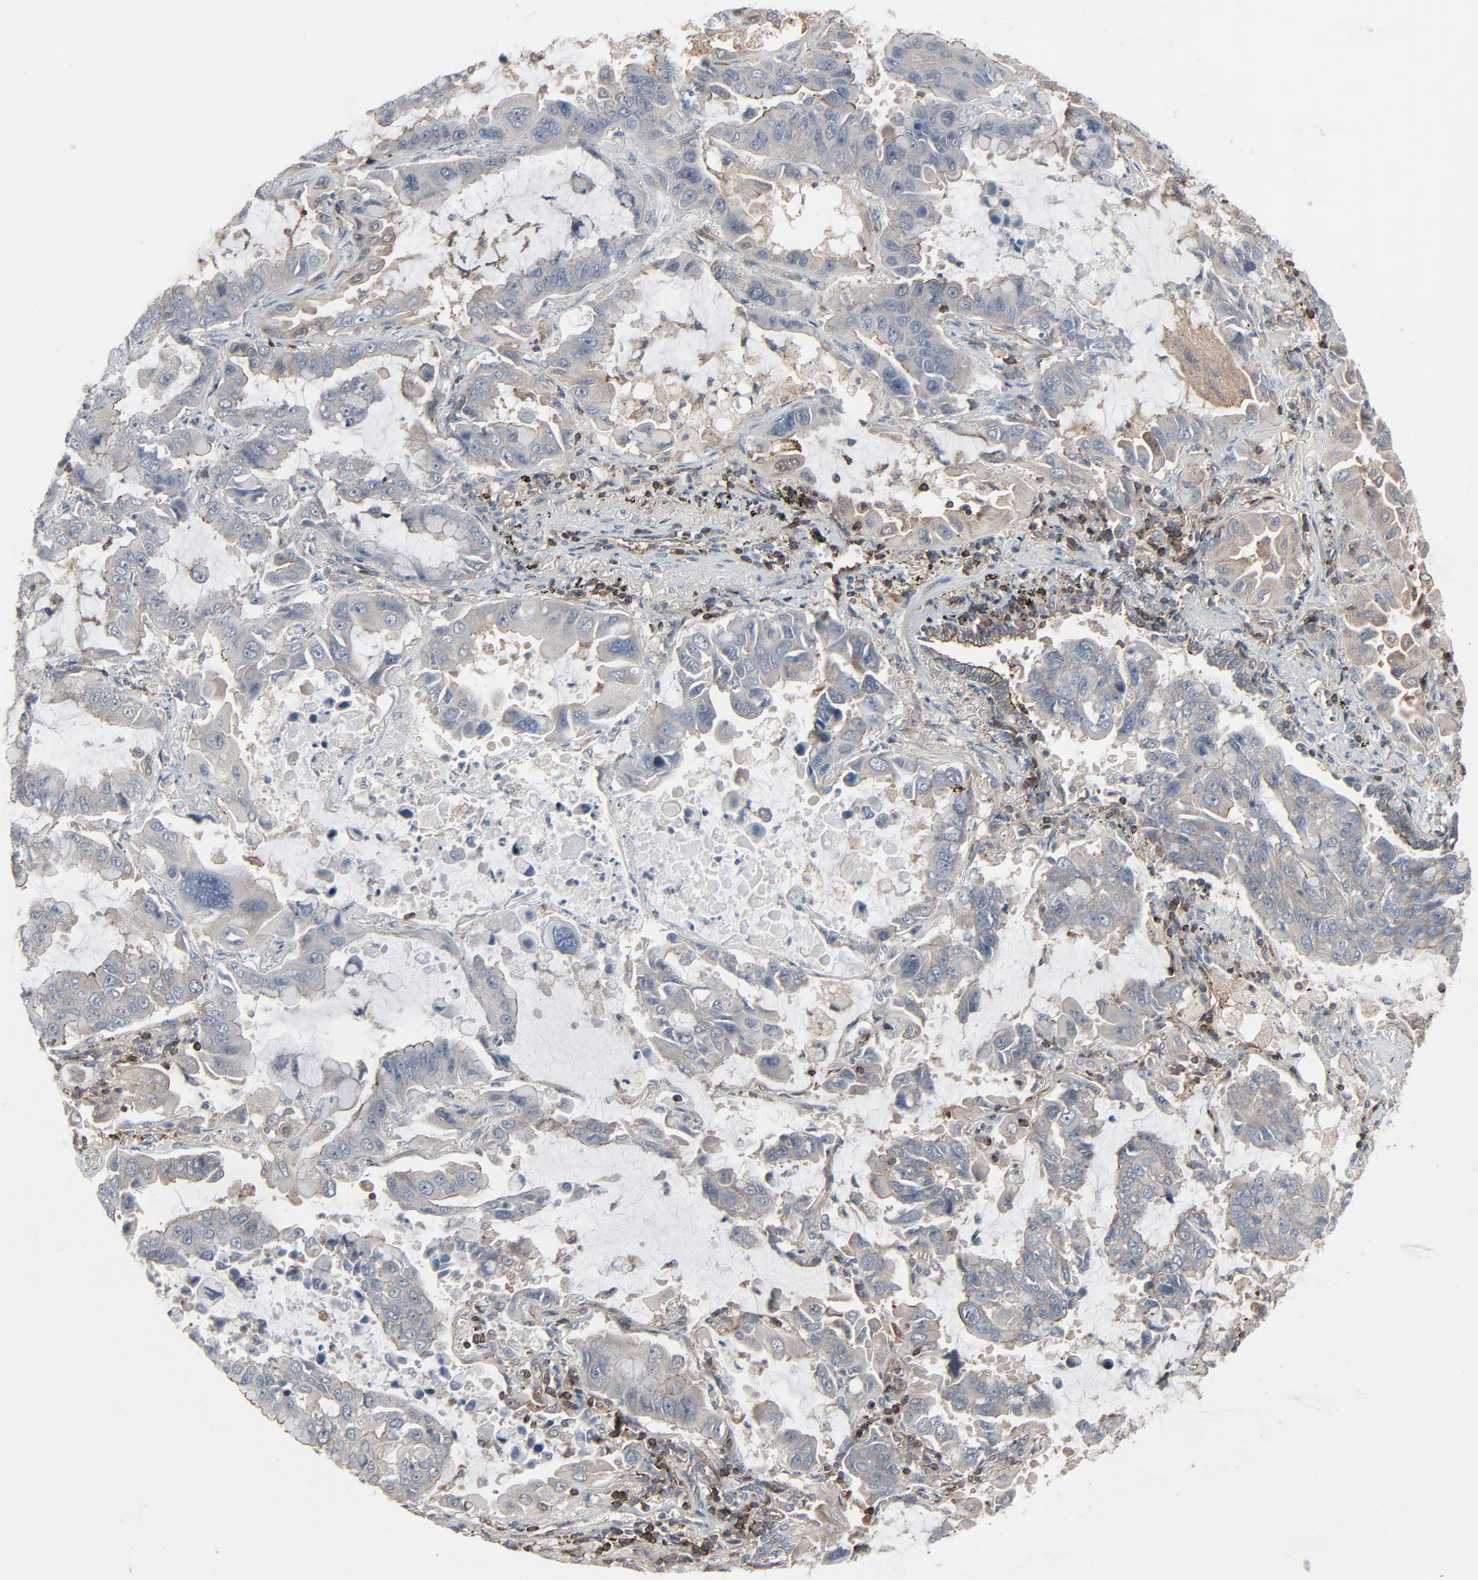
{"staining": {"intensity": "negative", "quantity": "none", "location": "none"}, "tissue": "lung cancer", "cell_type": "Tumor cells", "image_type": "cancer", "snomed": [{"axis": "morphology", "description": "Adenocarcinoma, NOS"}, {"axis": "topography", "description": "Lung"}], "caption": "High magnification brightfield microscopy of lung cancer (adenocarcinoma) stained with DAB (3,3'-diaminobenzidine) (brown) and counterstained with hematoxylin (blue): tumor cells show no significant expression.", "gene": "OPTN", "patient": {"sex": "male", "age": 64}}